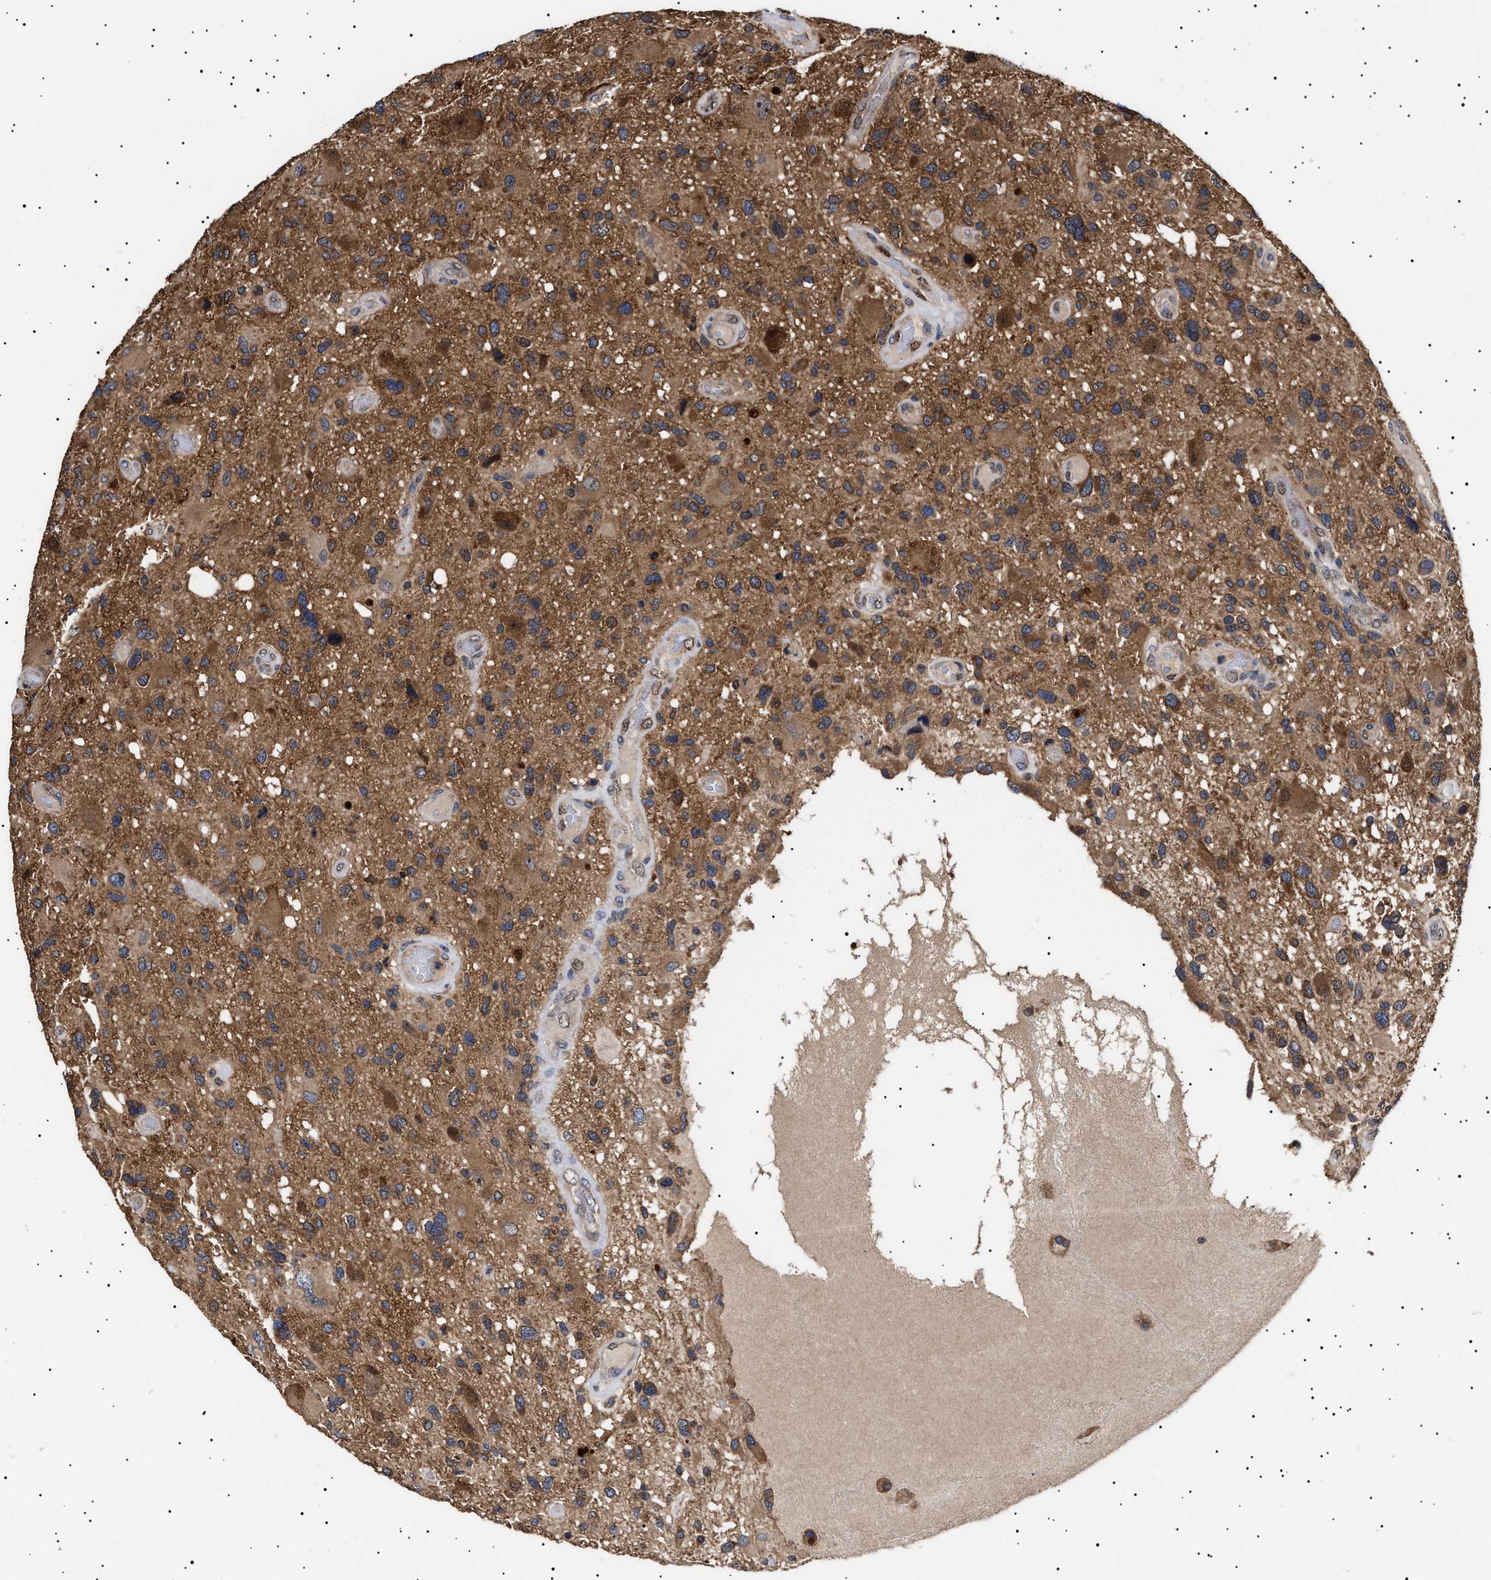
{"staining": {"intensity": "strong", "quantity": ">75%", "location": "cytoplasmic/membranous"}, "tissue": "glioma", "cell_type": "Tumor cells", "image_type": "cancer", "snomed": [{"axis": "morphology", "description": "Glioma, malignant, High grade"}, {"axis": "topography", "description": "Brain"}], "caption": "About >75% of tumor cells in malignant glioma (high-grade) exhibit strong cytoplasmic/membranous protein staining as visualized by brown immunohistochemical staining.", "gene": "KRBA1", "patient": {"sex": "male", "age": 33}}